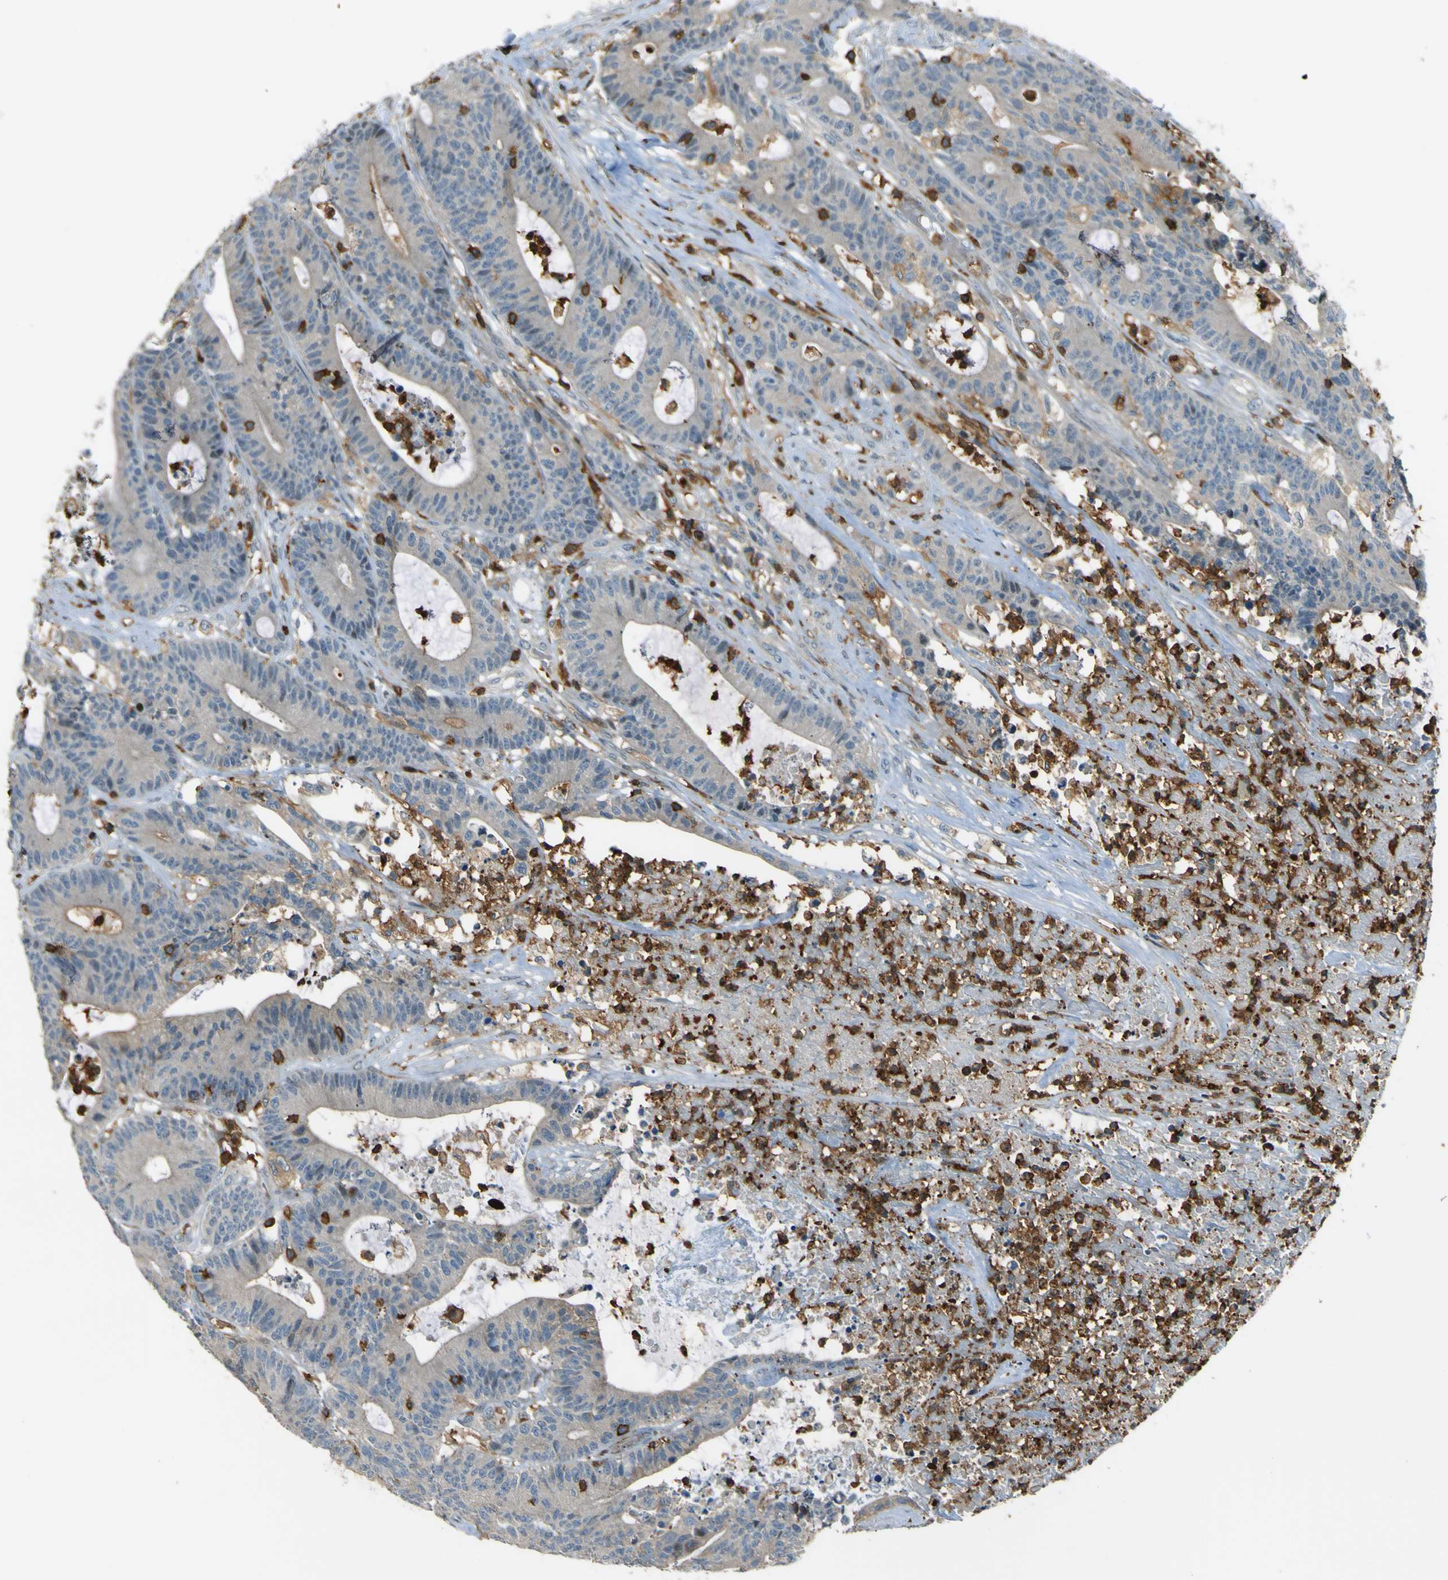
{"staining": {"intensity": "weak", "quantity": "<25%", "location": "cytoplasmic/membranous"}, "tissue": "colorectal cancer", "cell_type": "Tumor cells", "image_type": "cancer", "snomed": [{"axis": "morphology", "description": "Adenocarcinoma, NOS"}, {"axis": "topography", "description": "Colon"}], "caption": "A photomicrograph of colorectal cancer (adenocarcinoma) stained for a protein shows no brown staining in tumor cells.", "gene": "PCDHB5", "patient": {"sex": "female", "age": 84}}